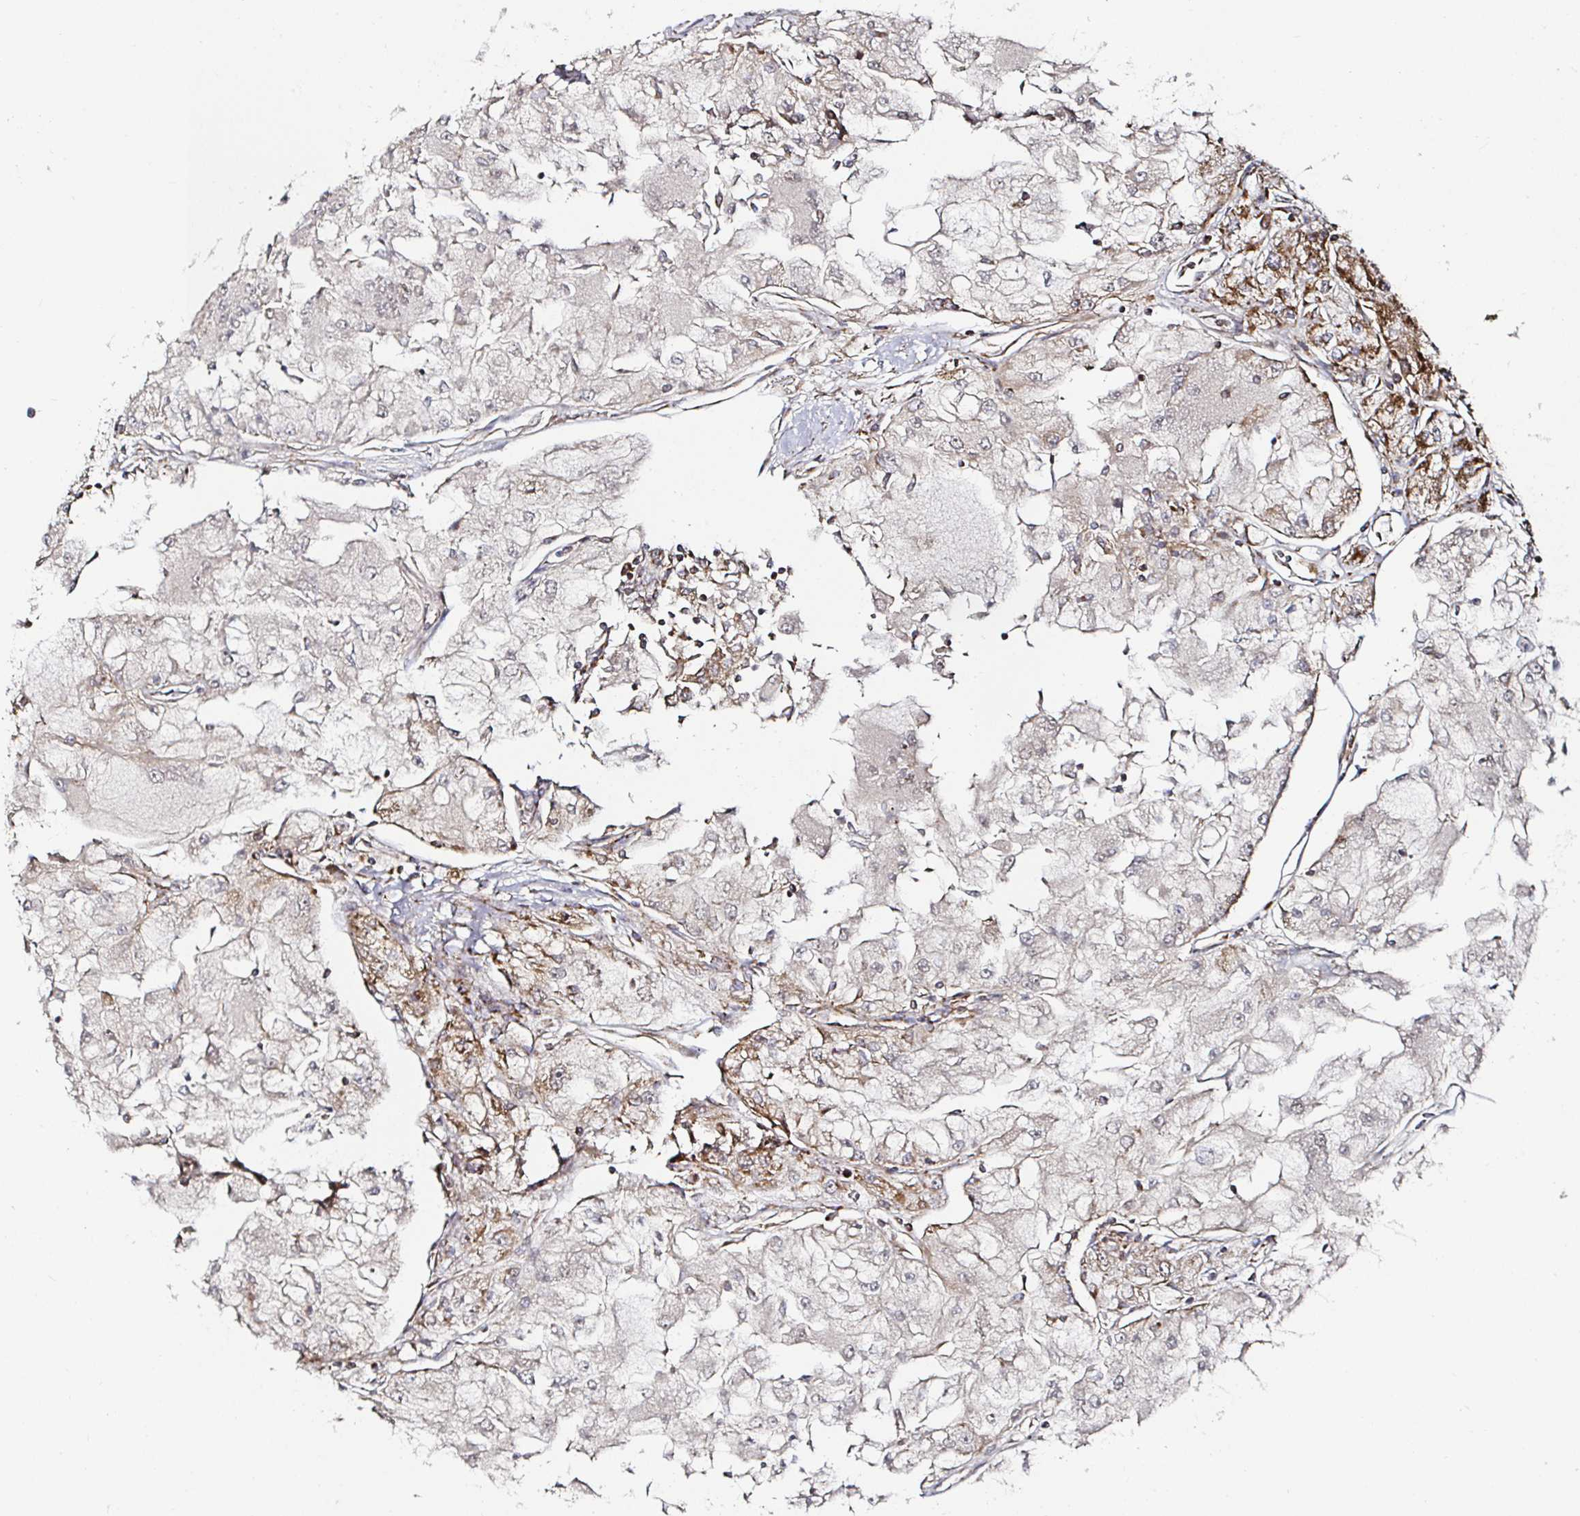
{"staining": {"intensity": "moderate", "quantity": "25%-75%", "location": "cytoplasmic/membranous"}, "tissue": "renal cancer", "cell_type": "Tumor cells", "image_type": "cancer", "snomed": [{"axis": "morphology", "description": "Adenocarcinoma, NOS"}, {"axis": "topography", "description": "Kidney"}], "caption": "Approximately 25%-75% of tumor cells in adenocarcinoma (renal) display moderate cytoplasmic/membranous protein expression as visualized by brown immunohistochemical staining.", "gene": "ATAD3B", "patient": {"sex": "female", "age": 72}}